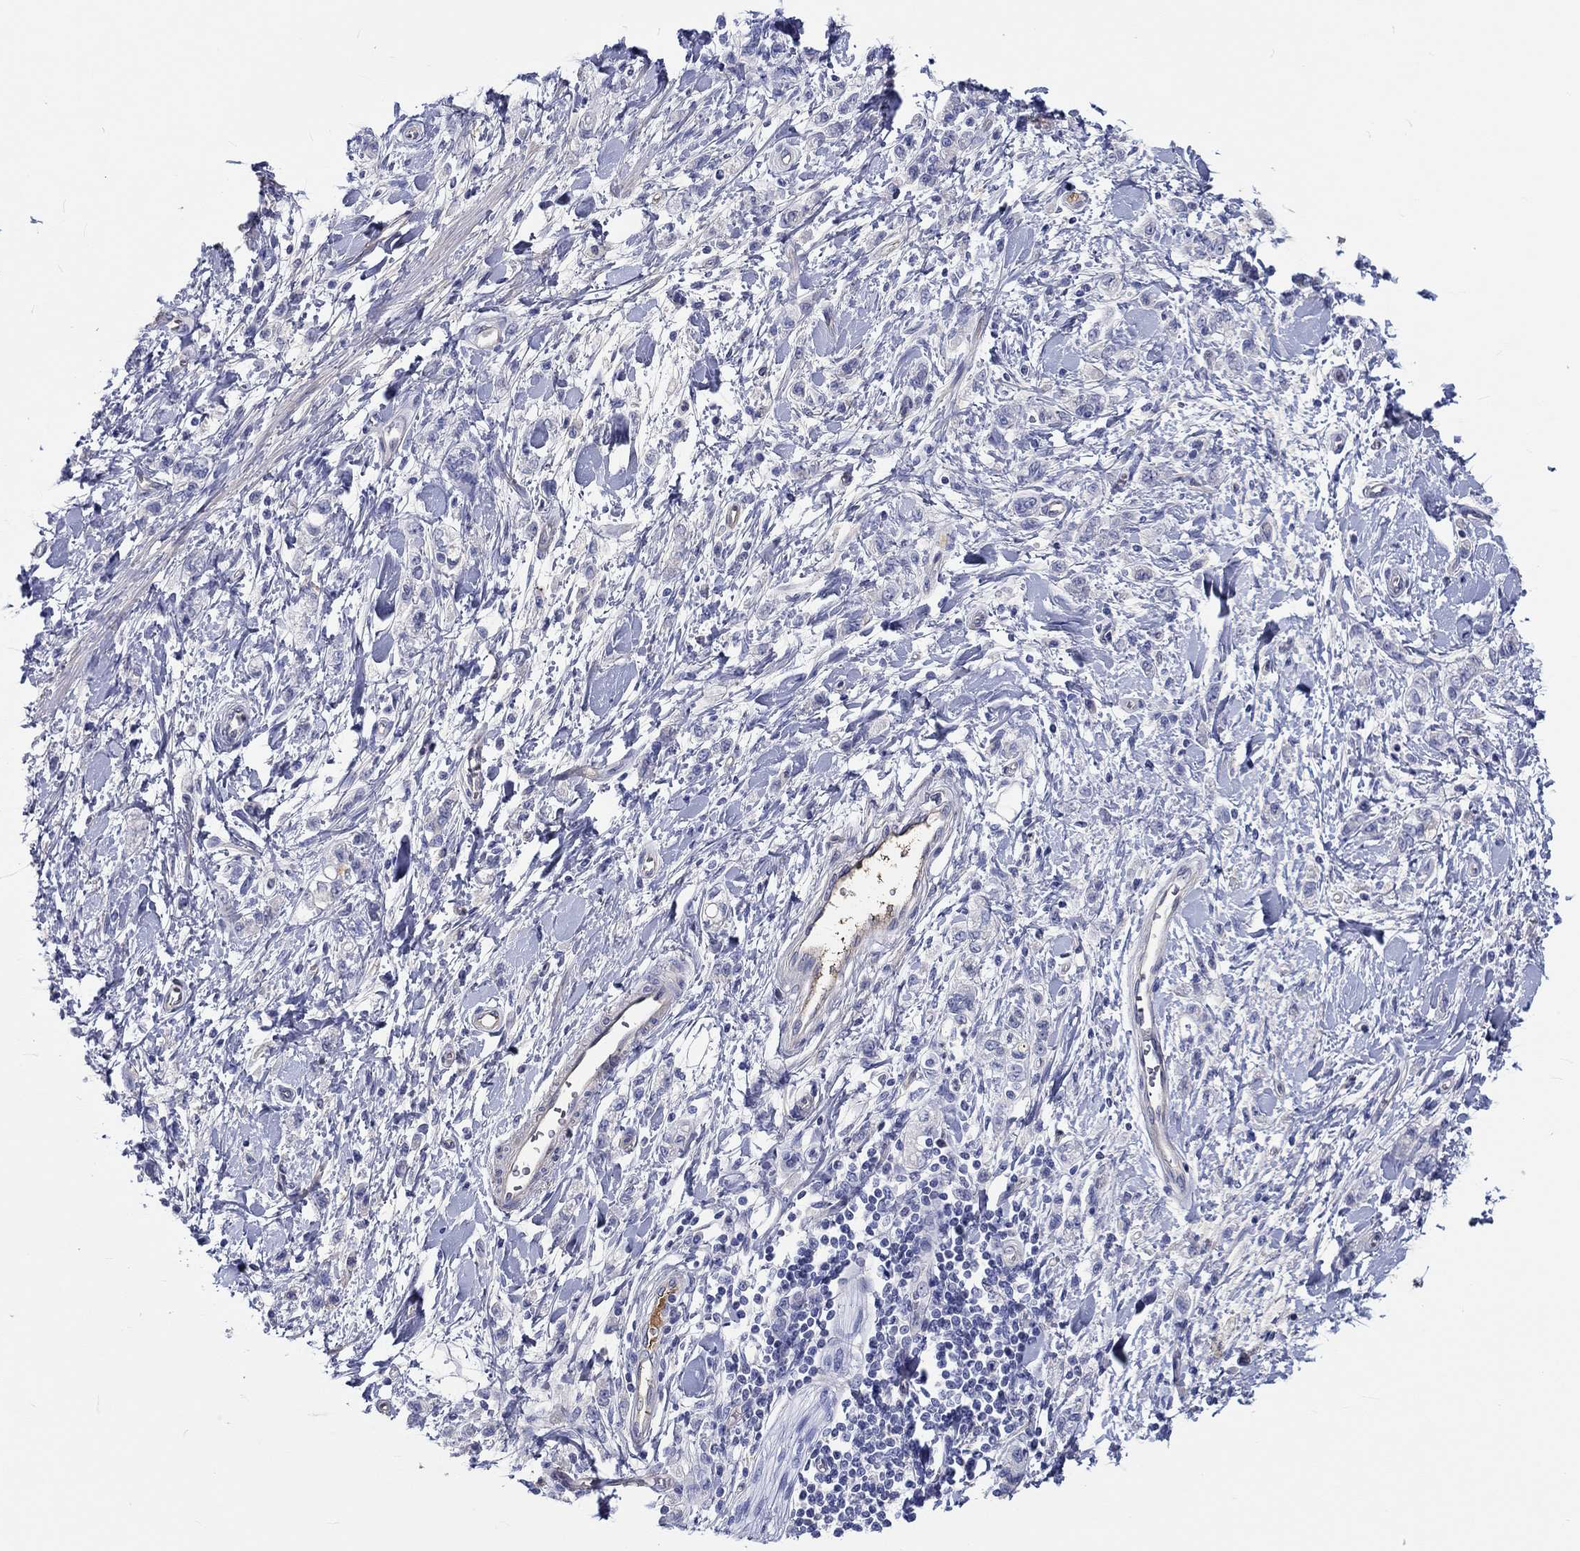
{"staining": {"intensity": "negative", "quantity": "none", "location": "none"}, "tissue": "stomach cancer", "cell_type": "Tumor cells", "image_type": "cancer", "snomed": [{"axis": "morphology", "description": "Adenocarcinoma, NOS"}, {"axis": "topography", "description": "Stomach"}], "caption": "An image of human stomach adenocarcinoma is negative for staining in tumor cells.", "gene": "CDY2B", "patient": {"sex": "male", "age": 77}}